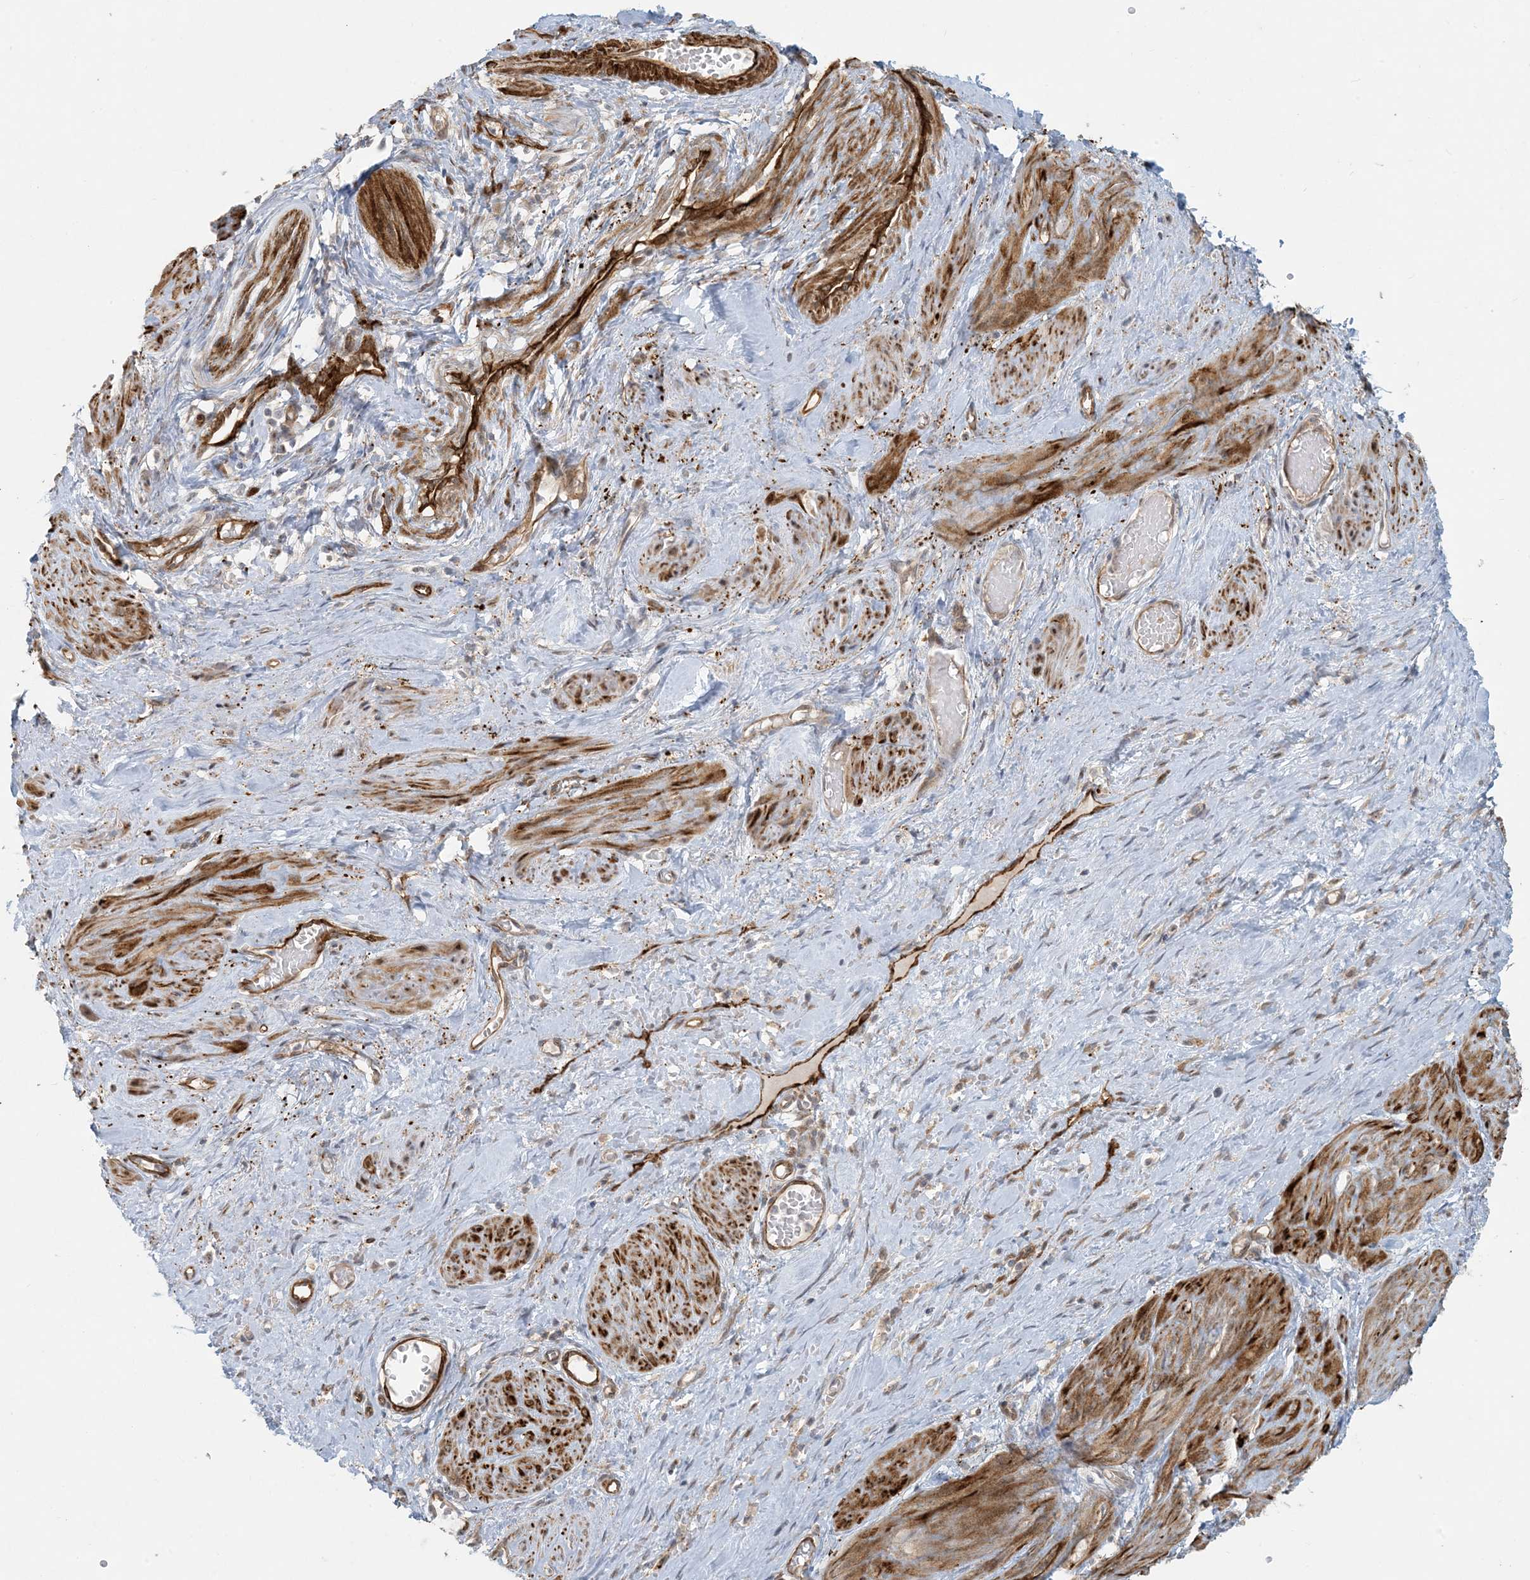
{"staining": {"intensity": "strong", "quantity": ">75%", "location": "cytoplasmic/membranous"}, "tissue": "smooth muscle", "cell_type": "Smooth muscle cells", "image_type": "normal", "snomed": [{"axis": "morphology", "description": "Normal tissue, NOS"}, {"axis": "topography", "description": "Endometrium"}], "caption": "Immunohistochemical staining of benign smooth muscle exhibits high levels of strong cytoplasmic/membranous staining in approximately >75% of smooth muscle cells.", "gene": "BCORL1", "patient": {"sex": "female", "age": 33}}